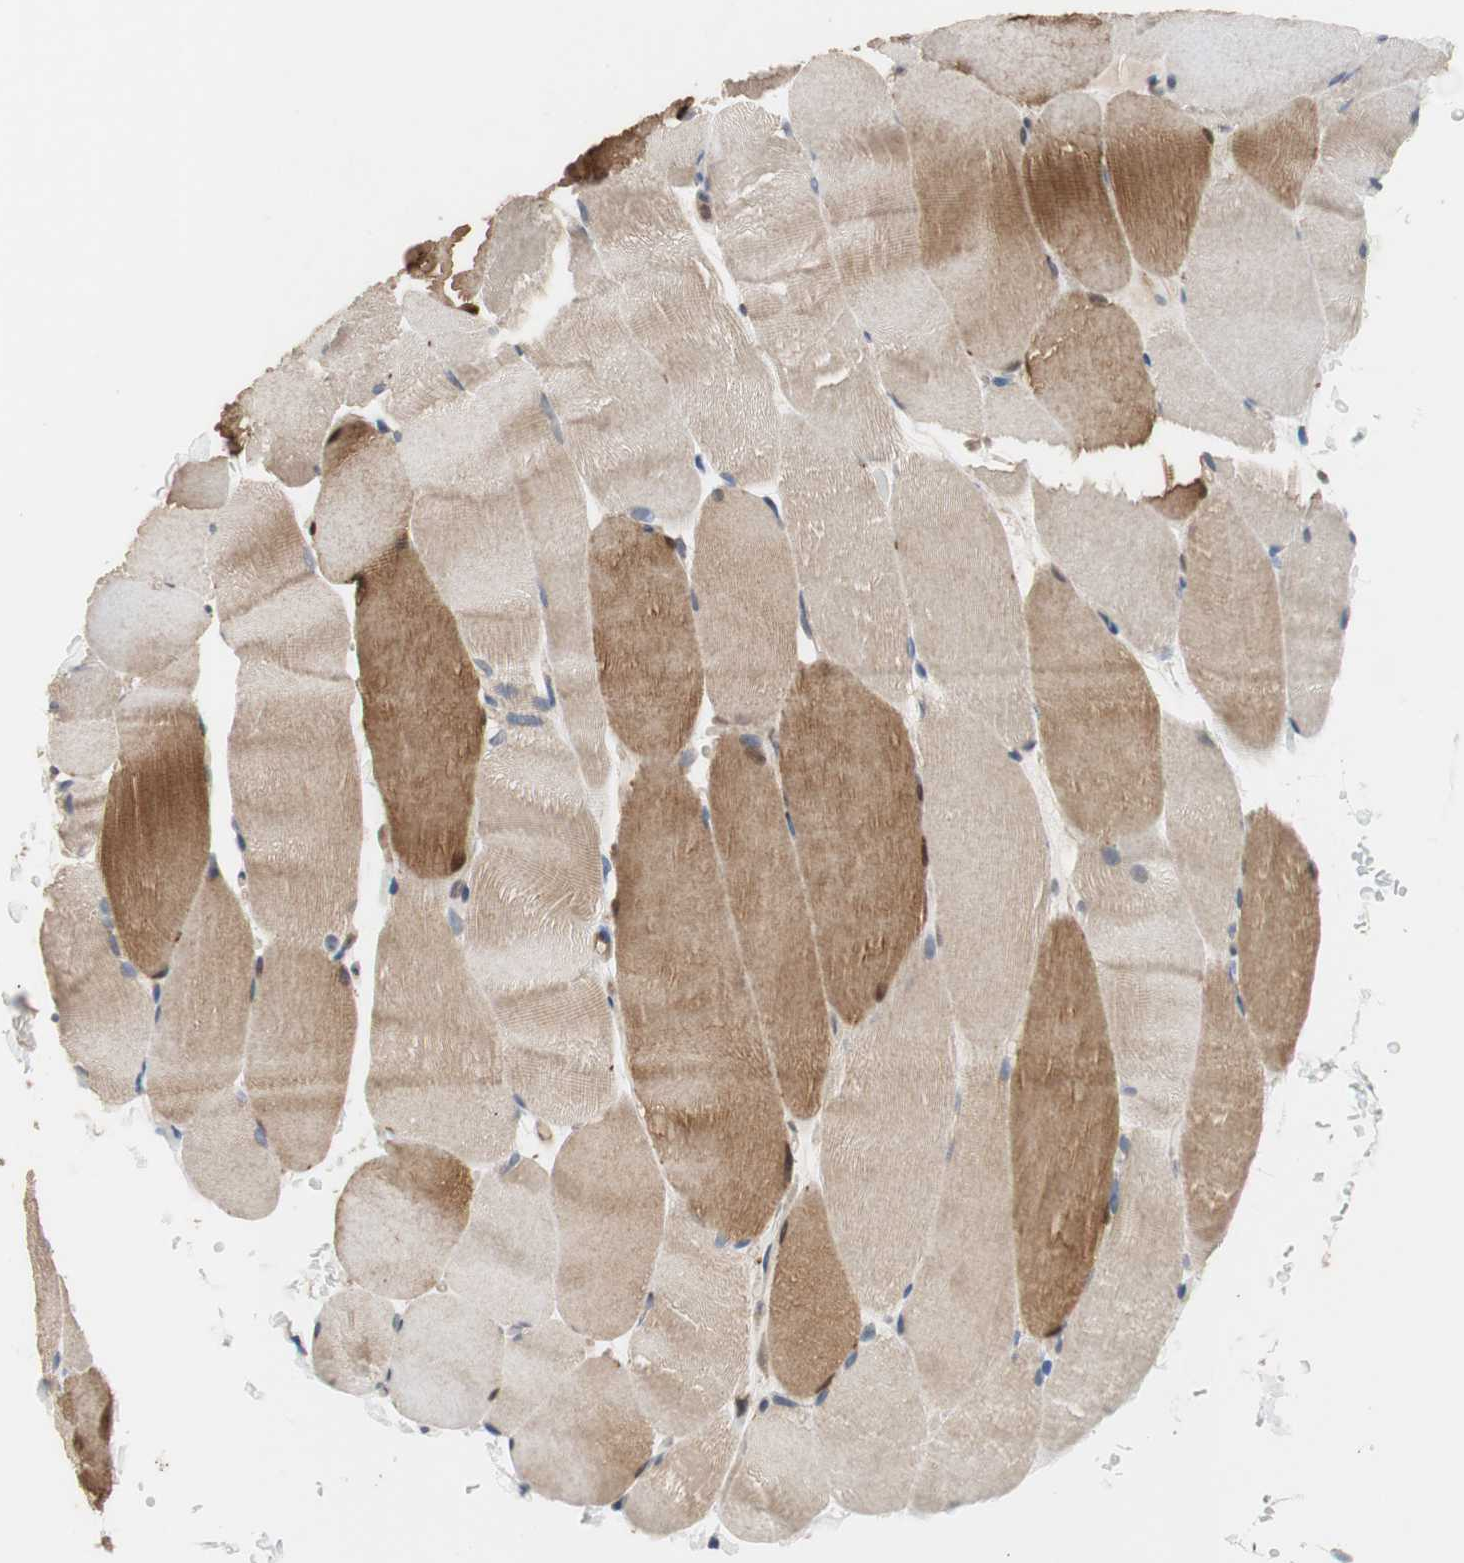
{"staining": {"intensity": "weak", "quantity": "25%-75%", "location": "cytoplasmic/membranous"}, "tissue": "skeletal muscle", "cell_type": "Myocytes", "image_type": "normal", "snomed": [{"axis": "morphology", "description": "Normal tissue, NOS"}, {"axis": "topography", "description": "Skeletal muscle"}, {"axis": "topography", "description": "Parathyroid gland"}], "caption": "Immunohistochemistry image of unremarkable human skeletal muscle stained for a protein (brown), which demonstrates low levels of weak cytoplasmic/membranous positivity in about 25%-75% of myocytes.", "gene": "MAP4K2", "patient": {"sex": "female", "age": 37}}